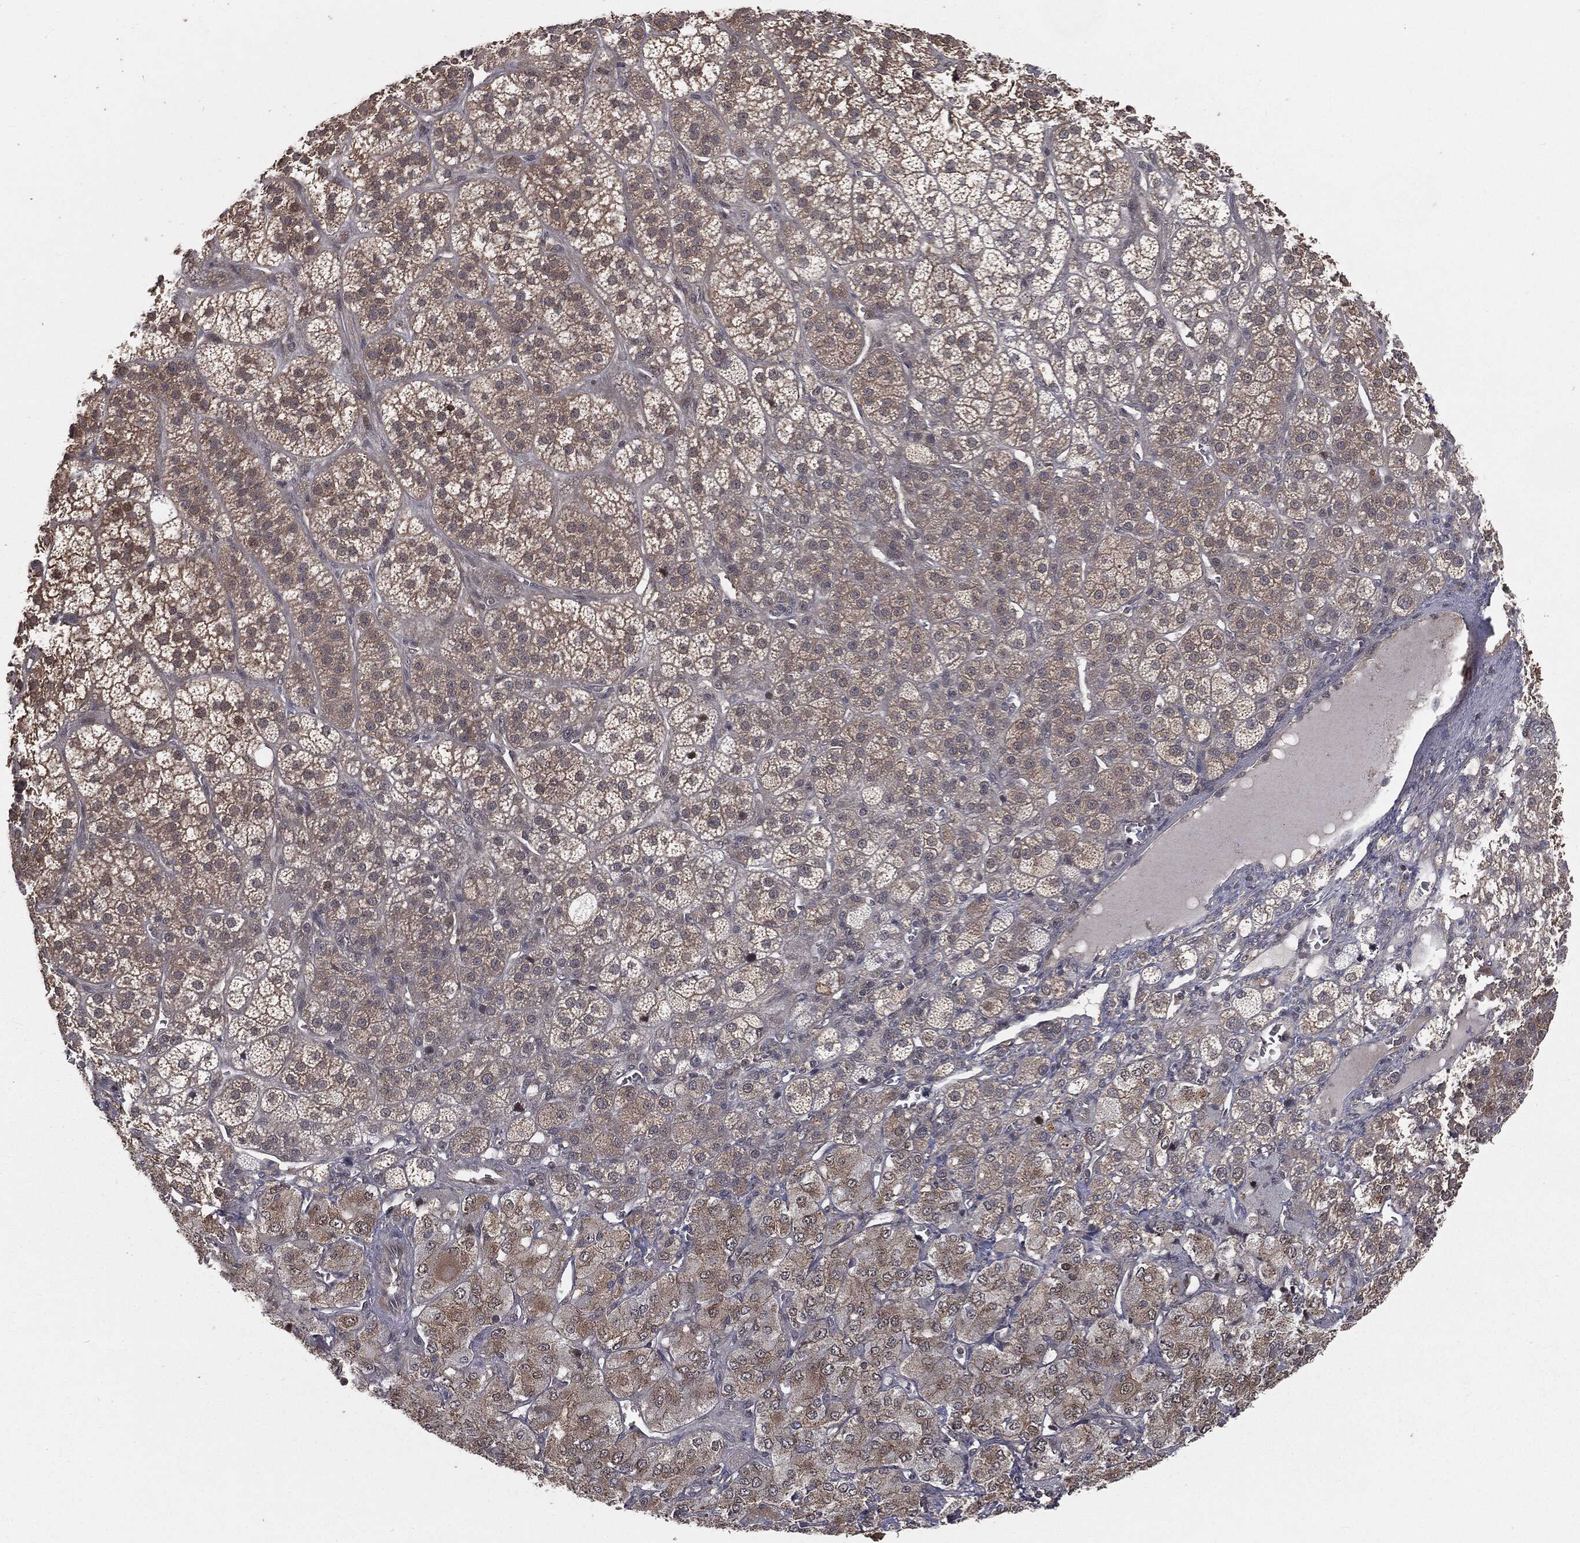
{"staining": {"intensity": "weak", "quantity": ">75%", "location": "cytoplasmic/membranous"}, "tissue": "adrenal gland", "cell_type": "Glandular cells", "image_type": "normal", "snomed": [{"axis": "morphology", "description": "Normal tissue, NOS"}, {"axis": "topography", "description": "Adrenal gland"}], "caption": "IHC (DAB (3,3'-diaminobenzidine)) staining of benign adrenal gland shows weak cytoplasmic/membranous protein staining in about >75% of glandular cells. The staining was performed using DAB (3,3'-diaminobenzidine) to visualize the protein expression in brown, while the nuclei were stained in blue with hematoxylin (Magnification: 20x).", "gene": "FBXO7", "patient": {"sex": "female", "age": 60}}